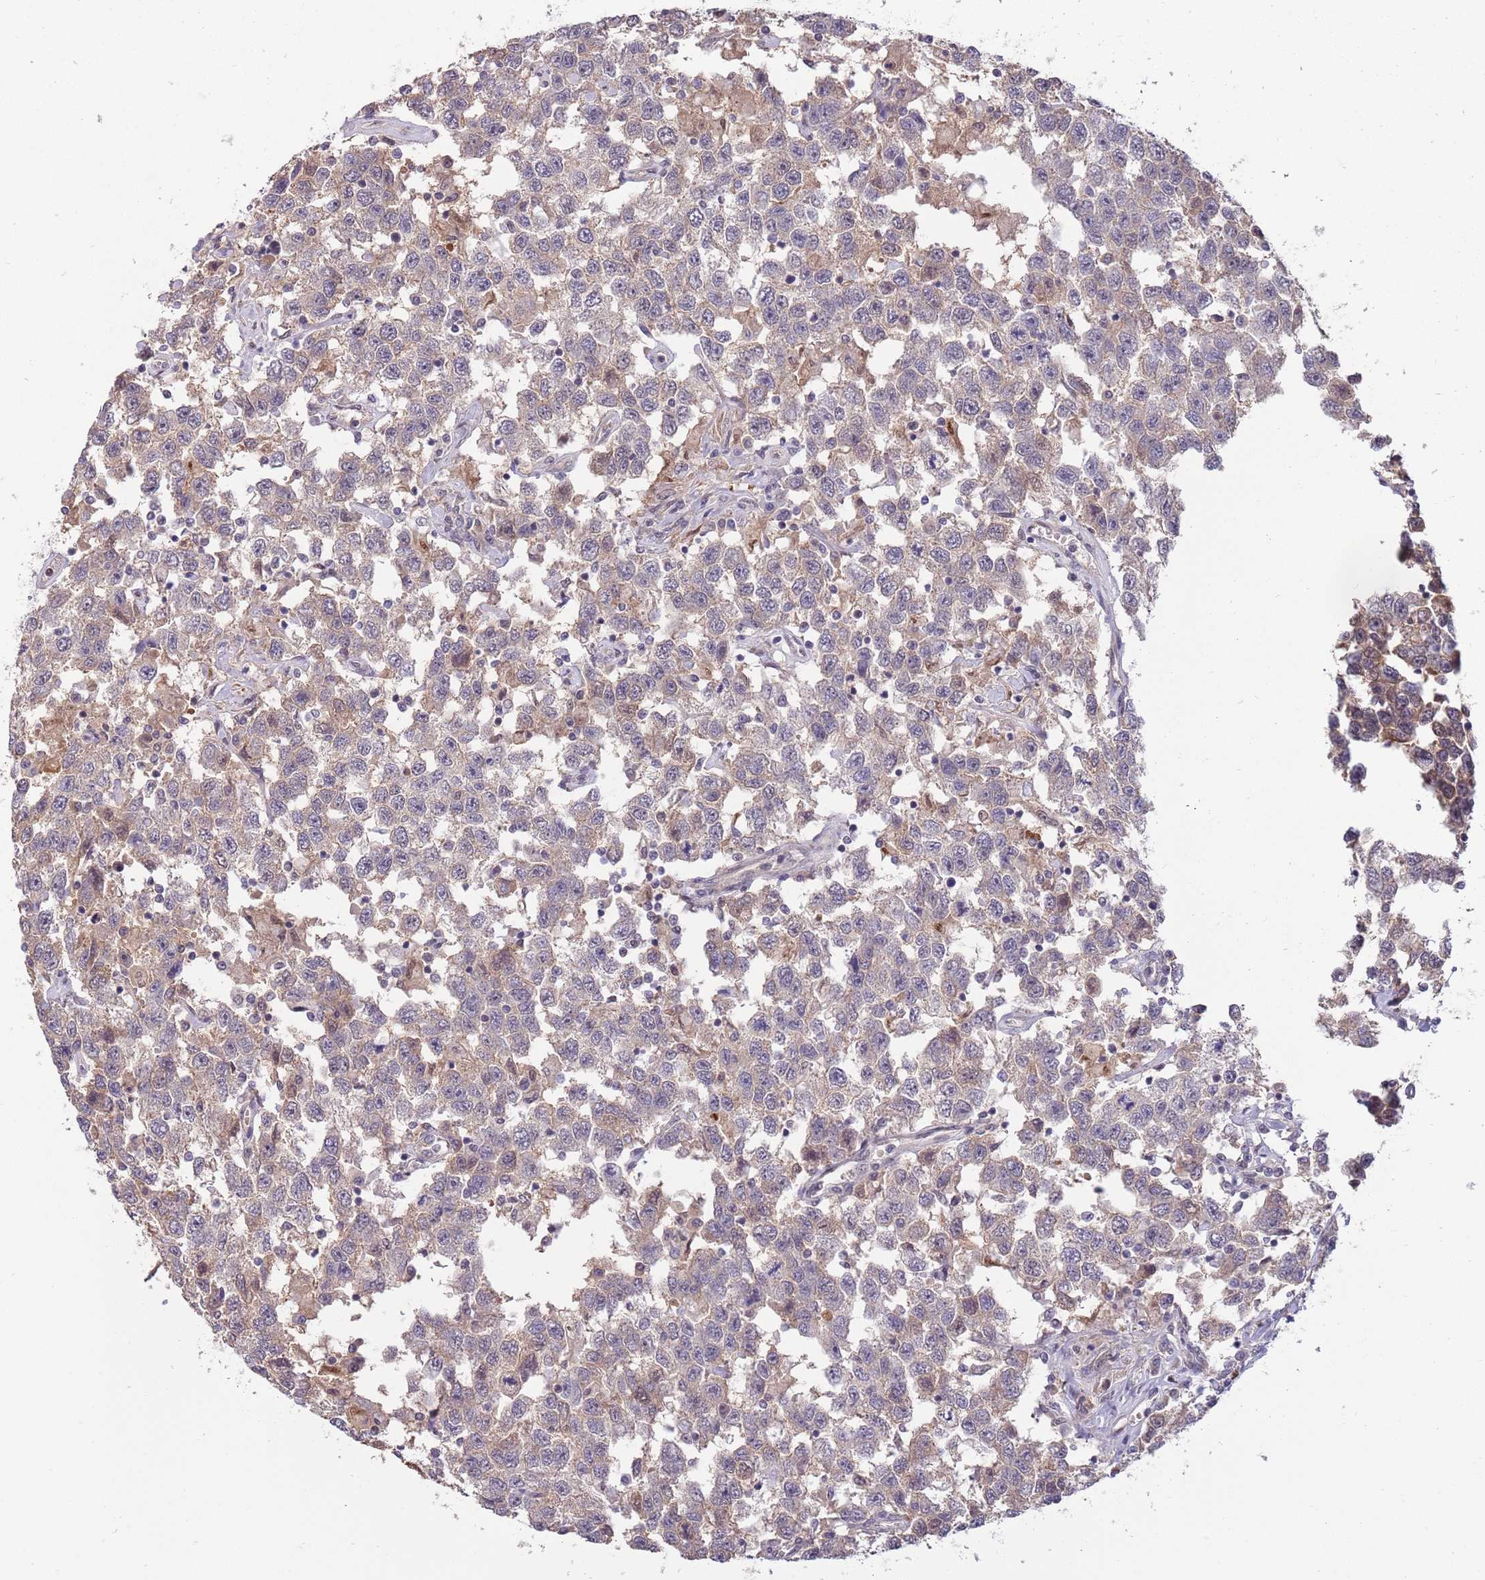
{"staining": {"intensity": "weak", "quantity": "<25%", "location": "cytoplasmic/membranous"}, "tissue": "testis cancer", "cell_type": "Tumor cells", "image_type": "cancer", "snomed": [{"axis": "morphology", "description": "Seminoma, NOS"}, {"axis": "topography", "description": "Testis"}], "caption": "The immunohistochemistry (IHC) micrograph has no significant expression in tumor cells of testis cancer (seminoma) tissue.", "gene": "ZBTB7A", "patient": {"sex": "male", "age": 41}}